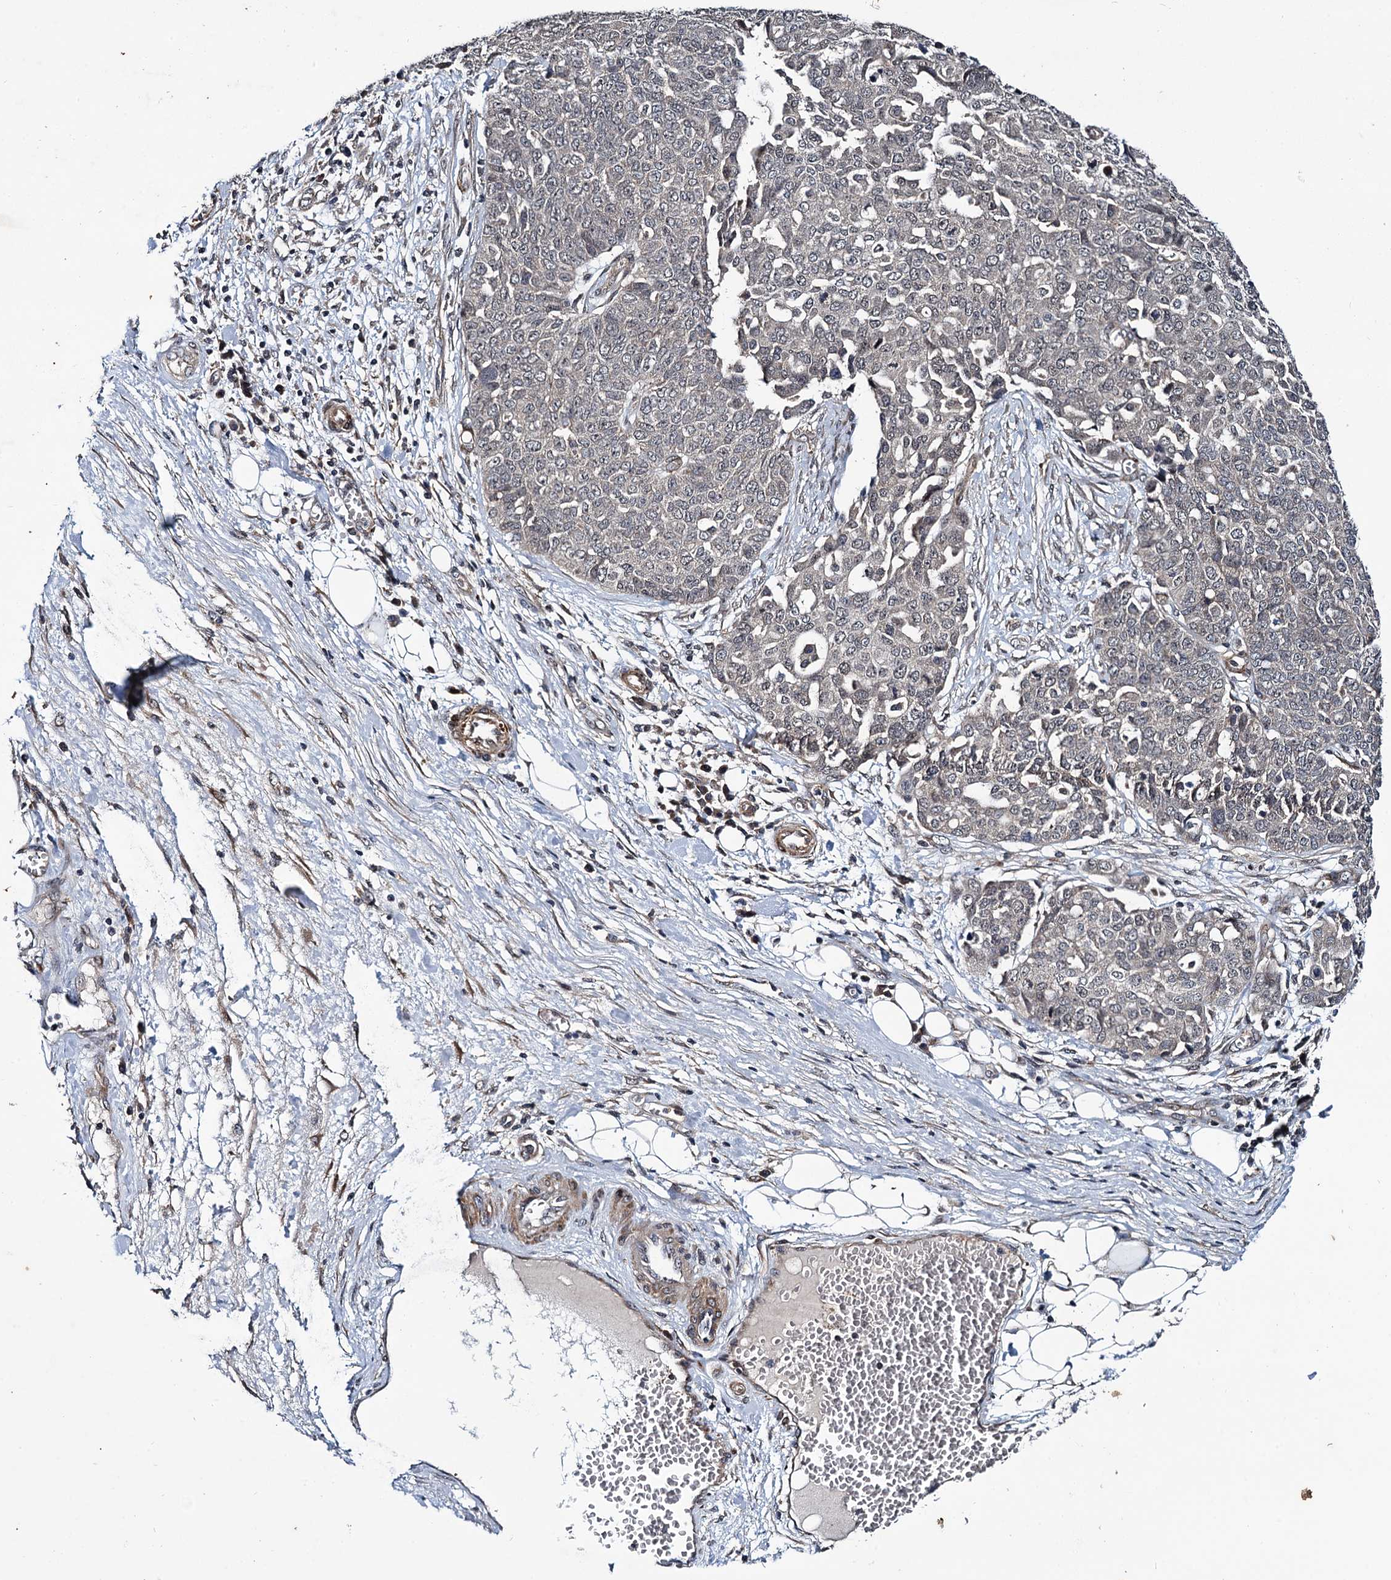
{"staining": {"intensity": "negative", "quantity": "none", "location": "none"}, "tissue": "ovarian cancer", "cell_type": "Tumor cells", "image_type": "cancer", "snomed": [{"axis": "morphology", "description": "Cystadenocarcinoma, serous, NOS"}, {"axis": "topography", "description": "Soft tissue"}, {"axis": "topography", "description": "Ovary"}], "caption": "Protein analysis of serous cystadenocarcinoma (ovarian) reveals no significant staining in tumor cells.", "gene": "ARHGAP42", "patient": {"sex": "female", "age": 57}}